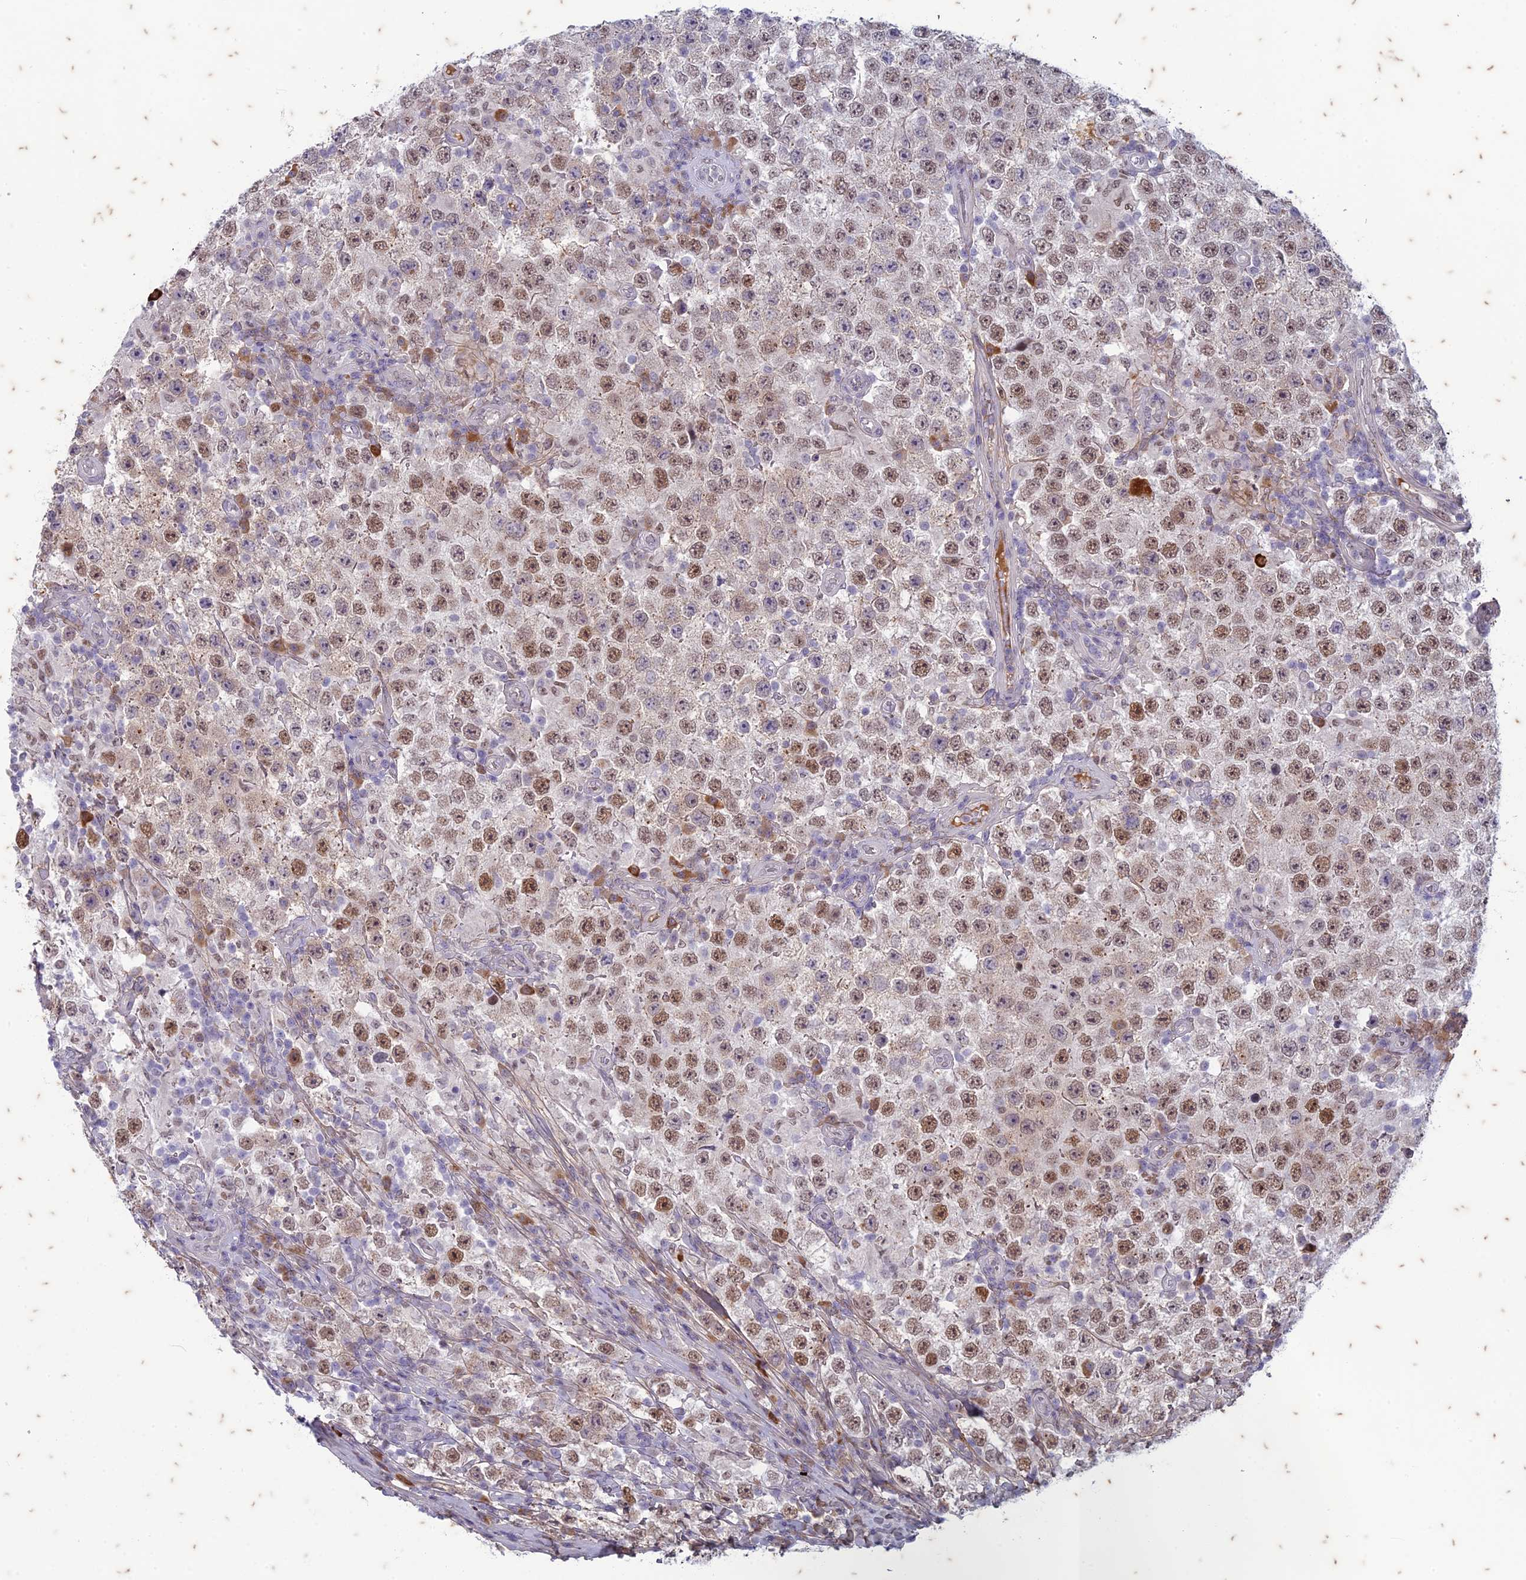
{"staining": {"intensity": "moderate", "quantity": "25%-75%", "location": "nuclear"}, "tissue": "testis cancer", "cell_type": "Tumor cells", "image_type": "cancer", "snomed": [{"axis": "morphology", "description": "Normal tissue, NOS"}, {"axis": "morphology", "description": "Urothelial carcinoma, High grade"}, {"axis": "morphology", "description": "Seminoma, NOS"}, {"axis": "morphology", "description": "Carcinoma, Embryonal, NOS"}, {"axis": "topography", "description": "Urinary bladder"}, {"axis": "topography", "description": "Testis"}], "caption": "There is medium levels of moderate nuclear positivity in tumor cells of testis cancer (embryonal carcinoma), as demonstrated by immunohistochemical staining (brown color).", "gene": "PABPN1L", "patient": {"sex": "male", "age": 41}}